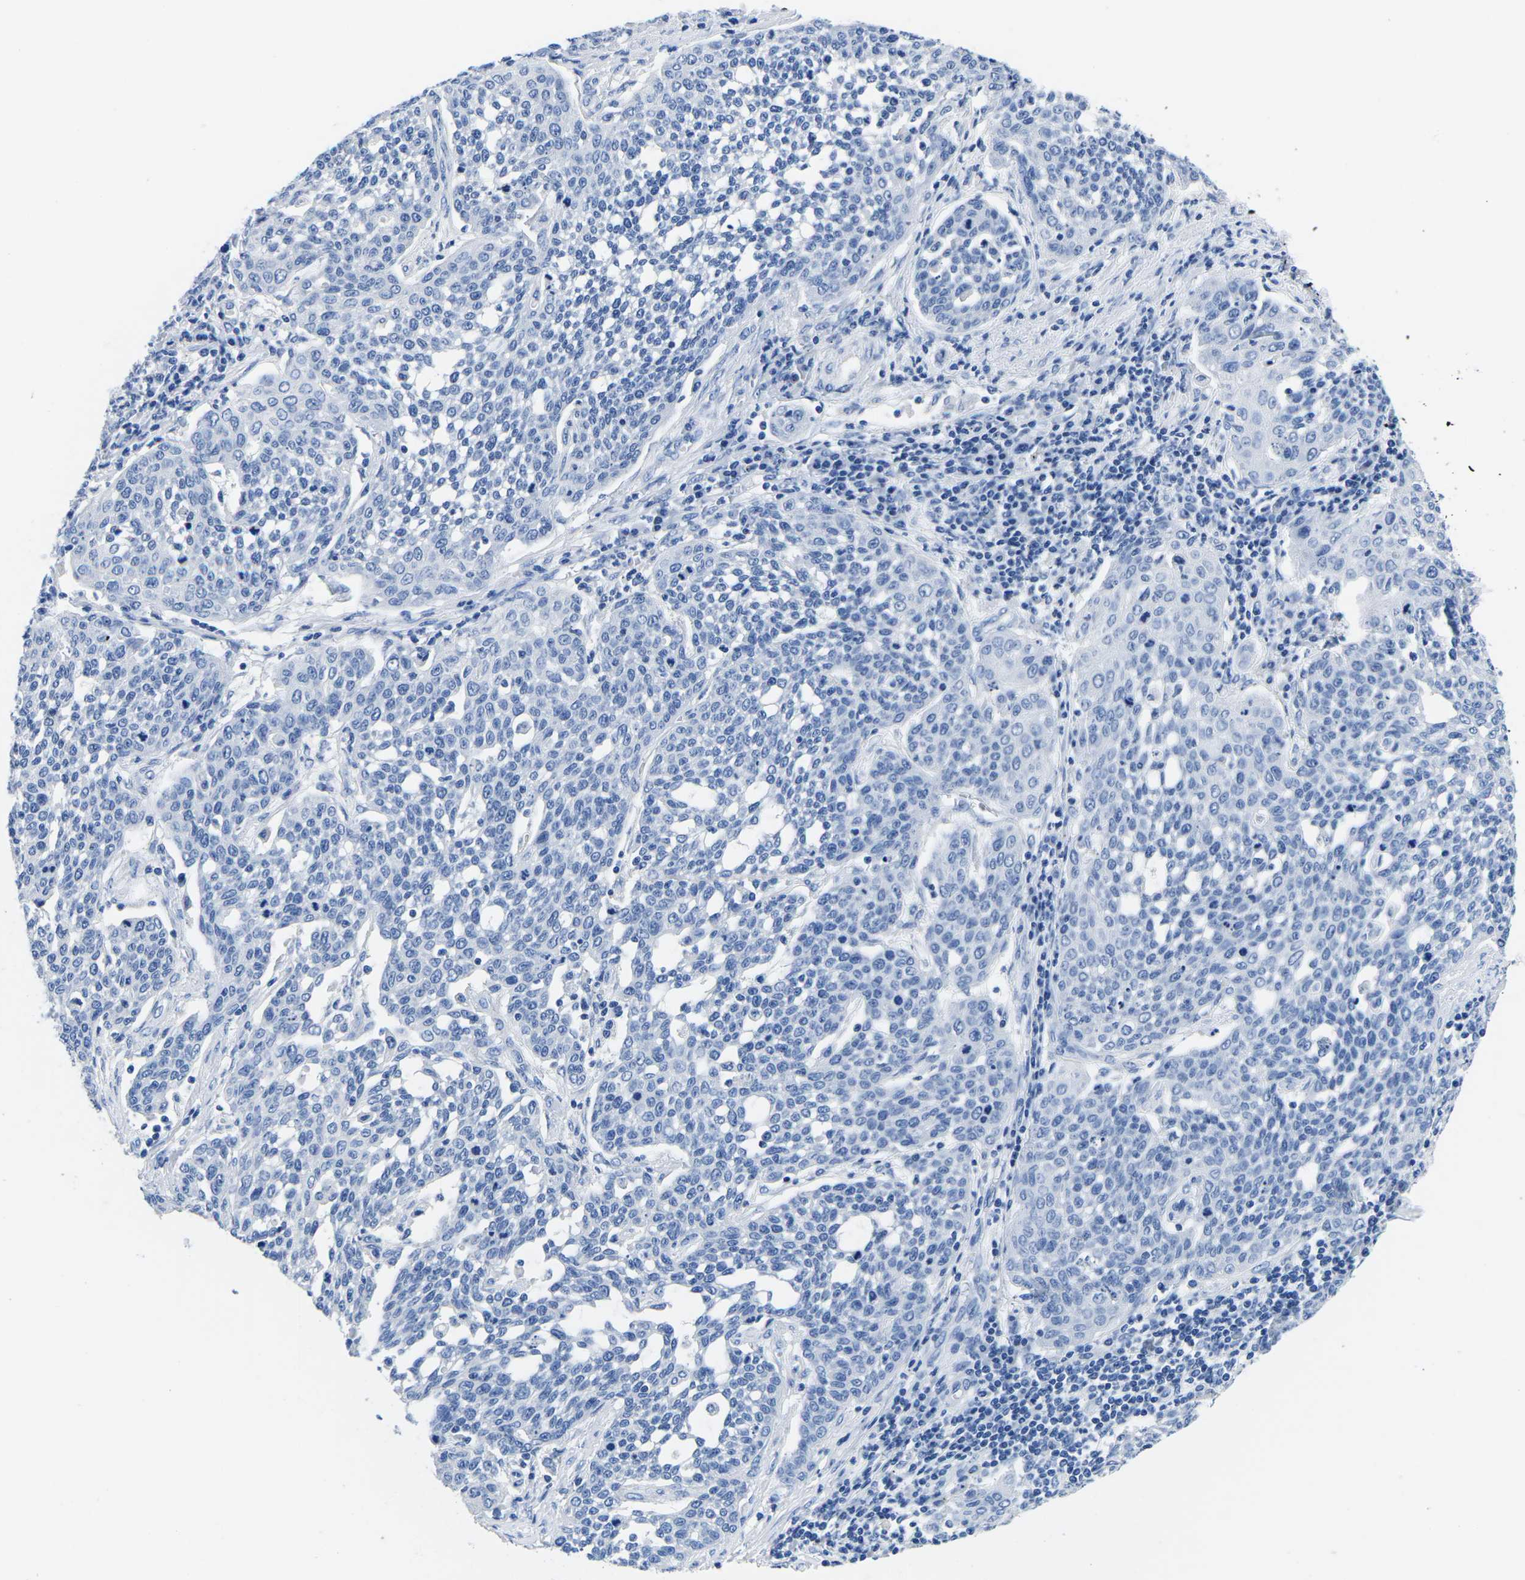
{"staining": {"intensity": "negative", "quantity": "none", "location": "none"}, "tissue": "cervical cancer", "cell_type": "Tumor cells", "image_type": "cancer", "snomed": [{"axis": "morphology", "description": "Squamous cell carcinoma, NOS"}, {"axis": "topography", "description": "Cervix"}], "caption": "Tumor cells show no significant protein staining in cervical cancer.", "gene": "CYP1A2", "patient": {"sex": "female", "age": 34}}